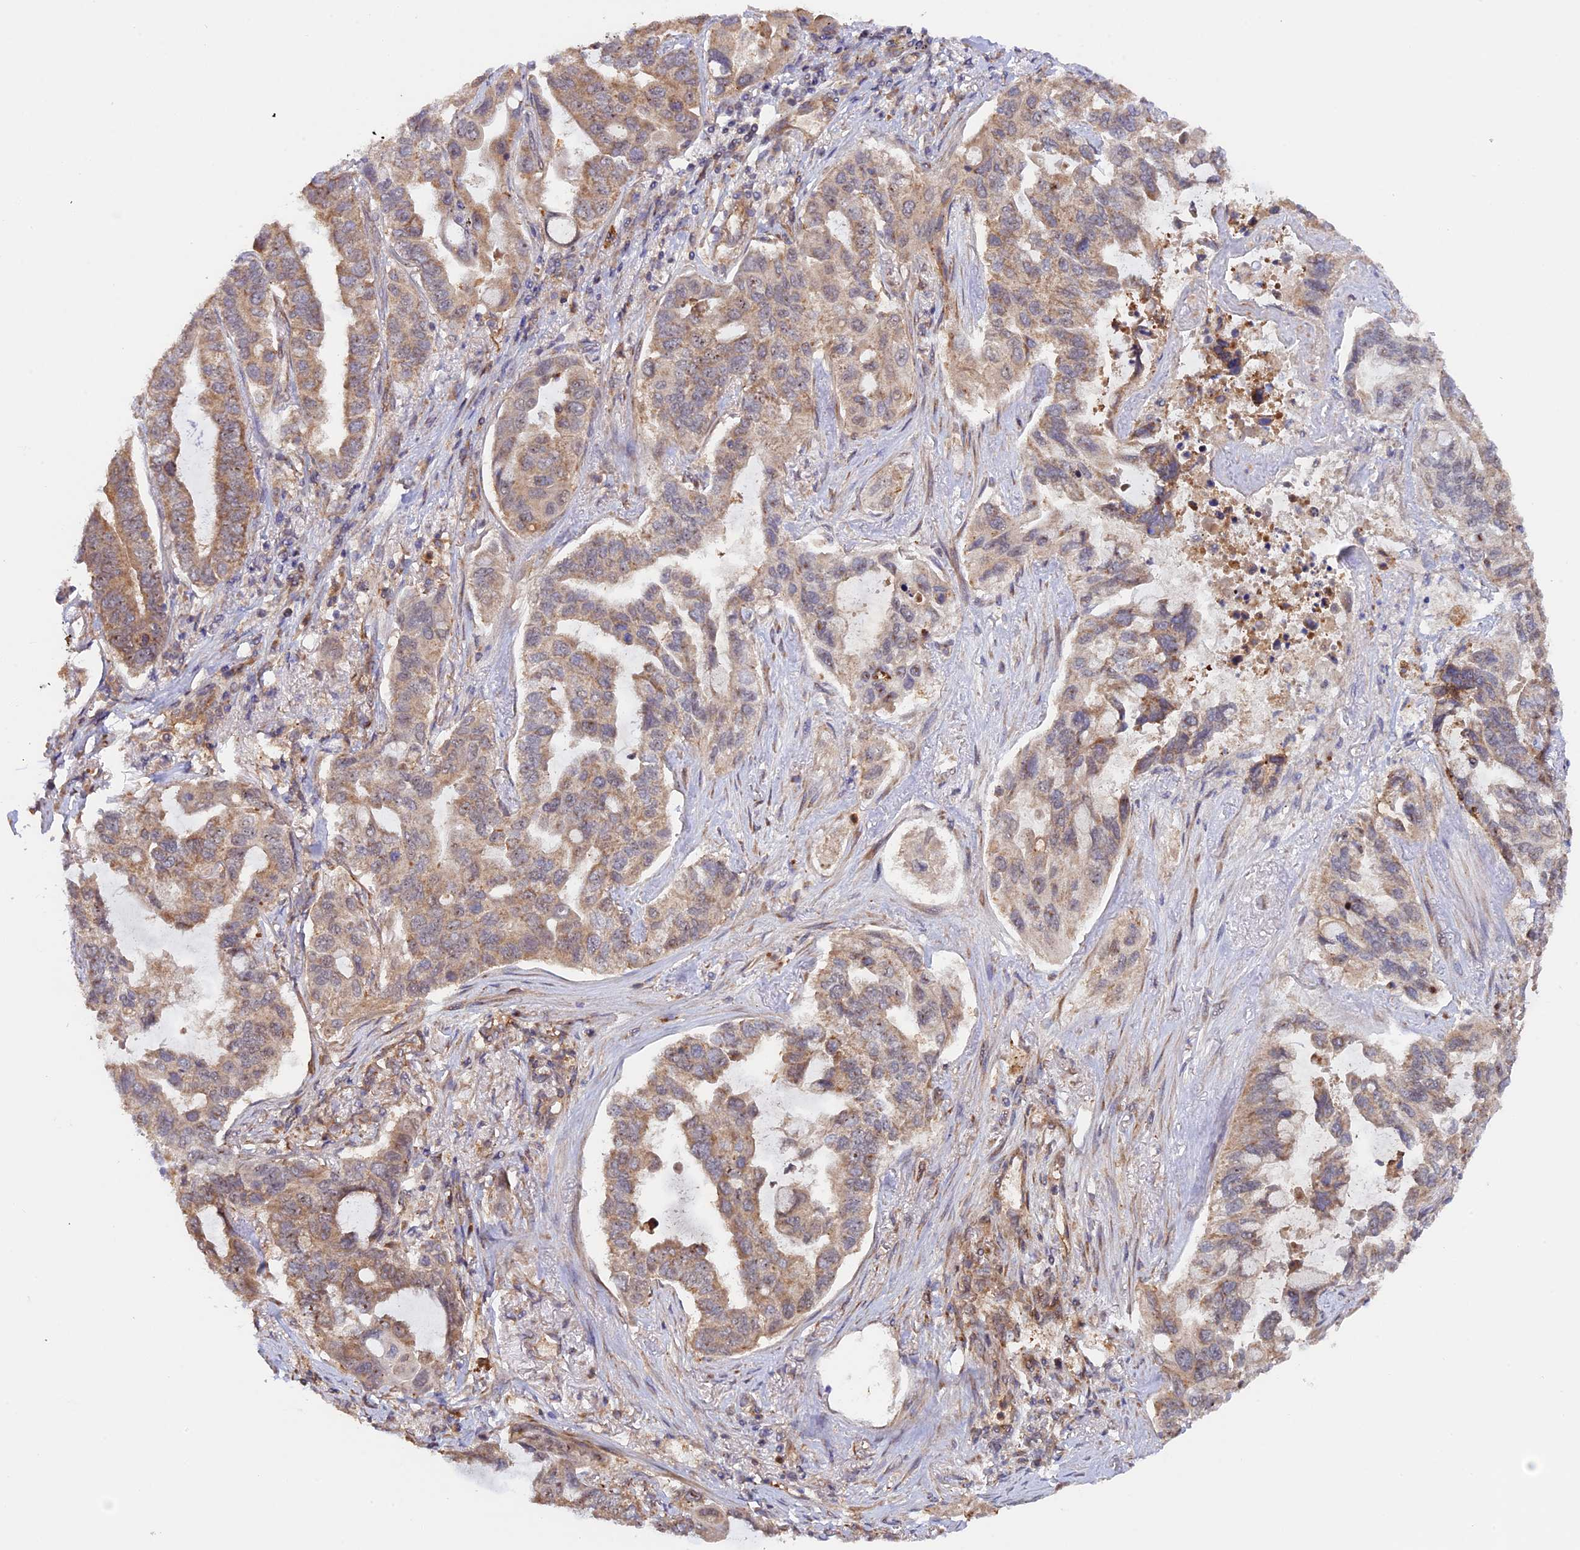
{"staining": {"intensity": "moderate", "quantity": ">75%", "location": "cytoplasmic/membranous"}, "tissue": "lung cancer", "cell_type": "Tumor cells", "image_type": "cancer", "snomed": [{"axis": "morphology", "description": "Adenocarcinoma, NOS"}, {"axis": "topography", "description": "Lung"}], "caption": "Protein staining of lung adenocarcinoma tissue displays moderate cytoplasmic/membranous expression in approximately >75% of tumor cells.", "gene": "FERMT1", "patient": {"sex": "male", "age": 64}}